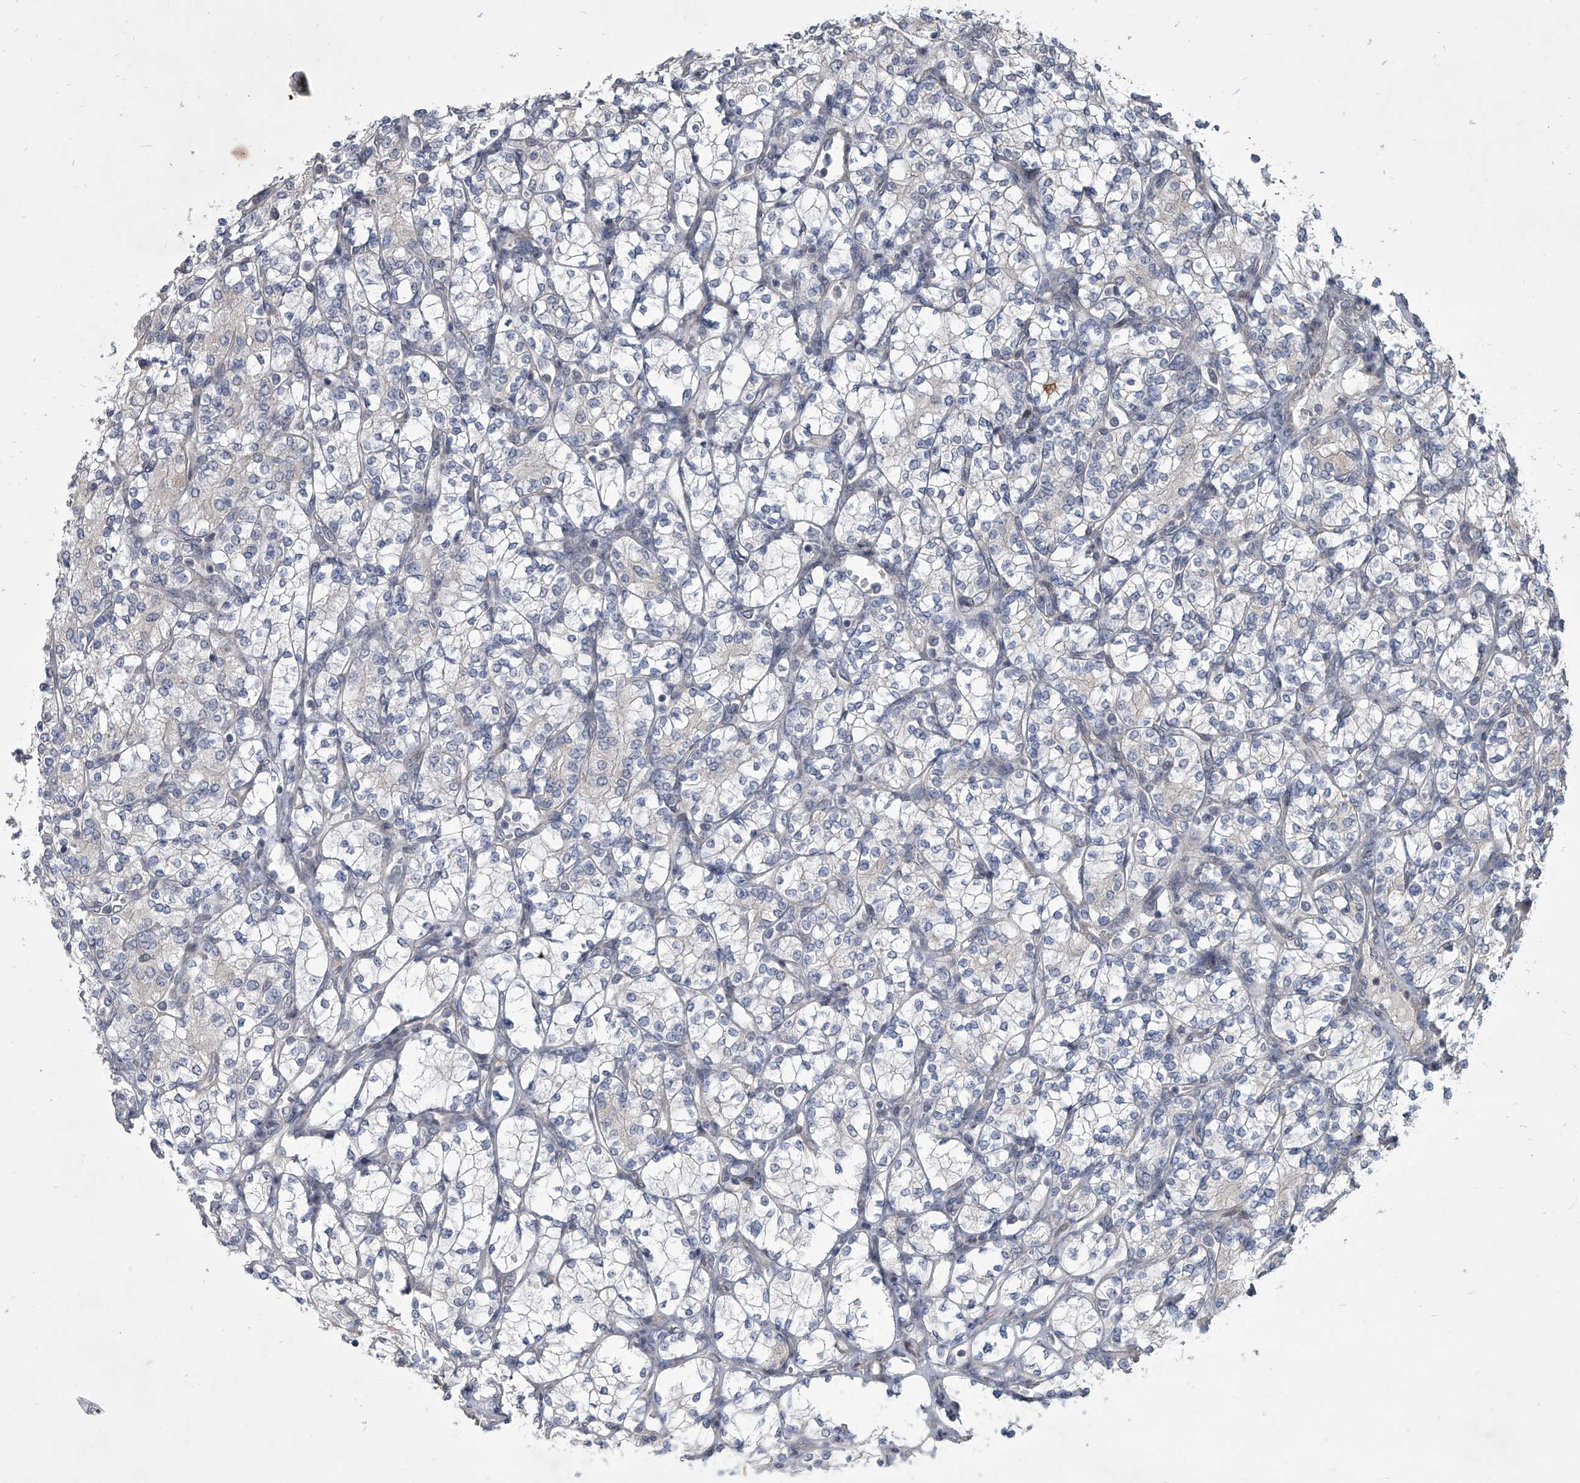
{"staining": {"intensity": "negative", "quantity": "none", "location": "none"}, "tissue": "renal cancer", "cell_type": "Tumor cells", "image_type": "cancer", "snomed": [{"axis": "morphology", "description": "Adenocarcinoma, NOS"}, {"axis": "topography", "description": "Kidney"}], "caption": "An image of human renal adenocarcinoma is negative for staining in tumor cells.", "gene": "HEATR6", "patient": {"sex": "male", "age": 77}}